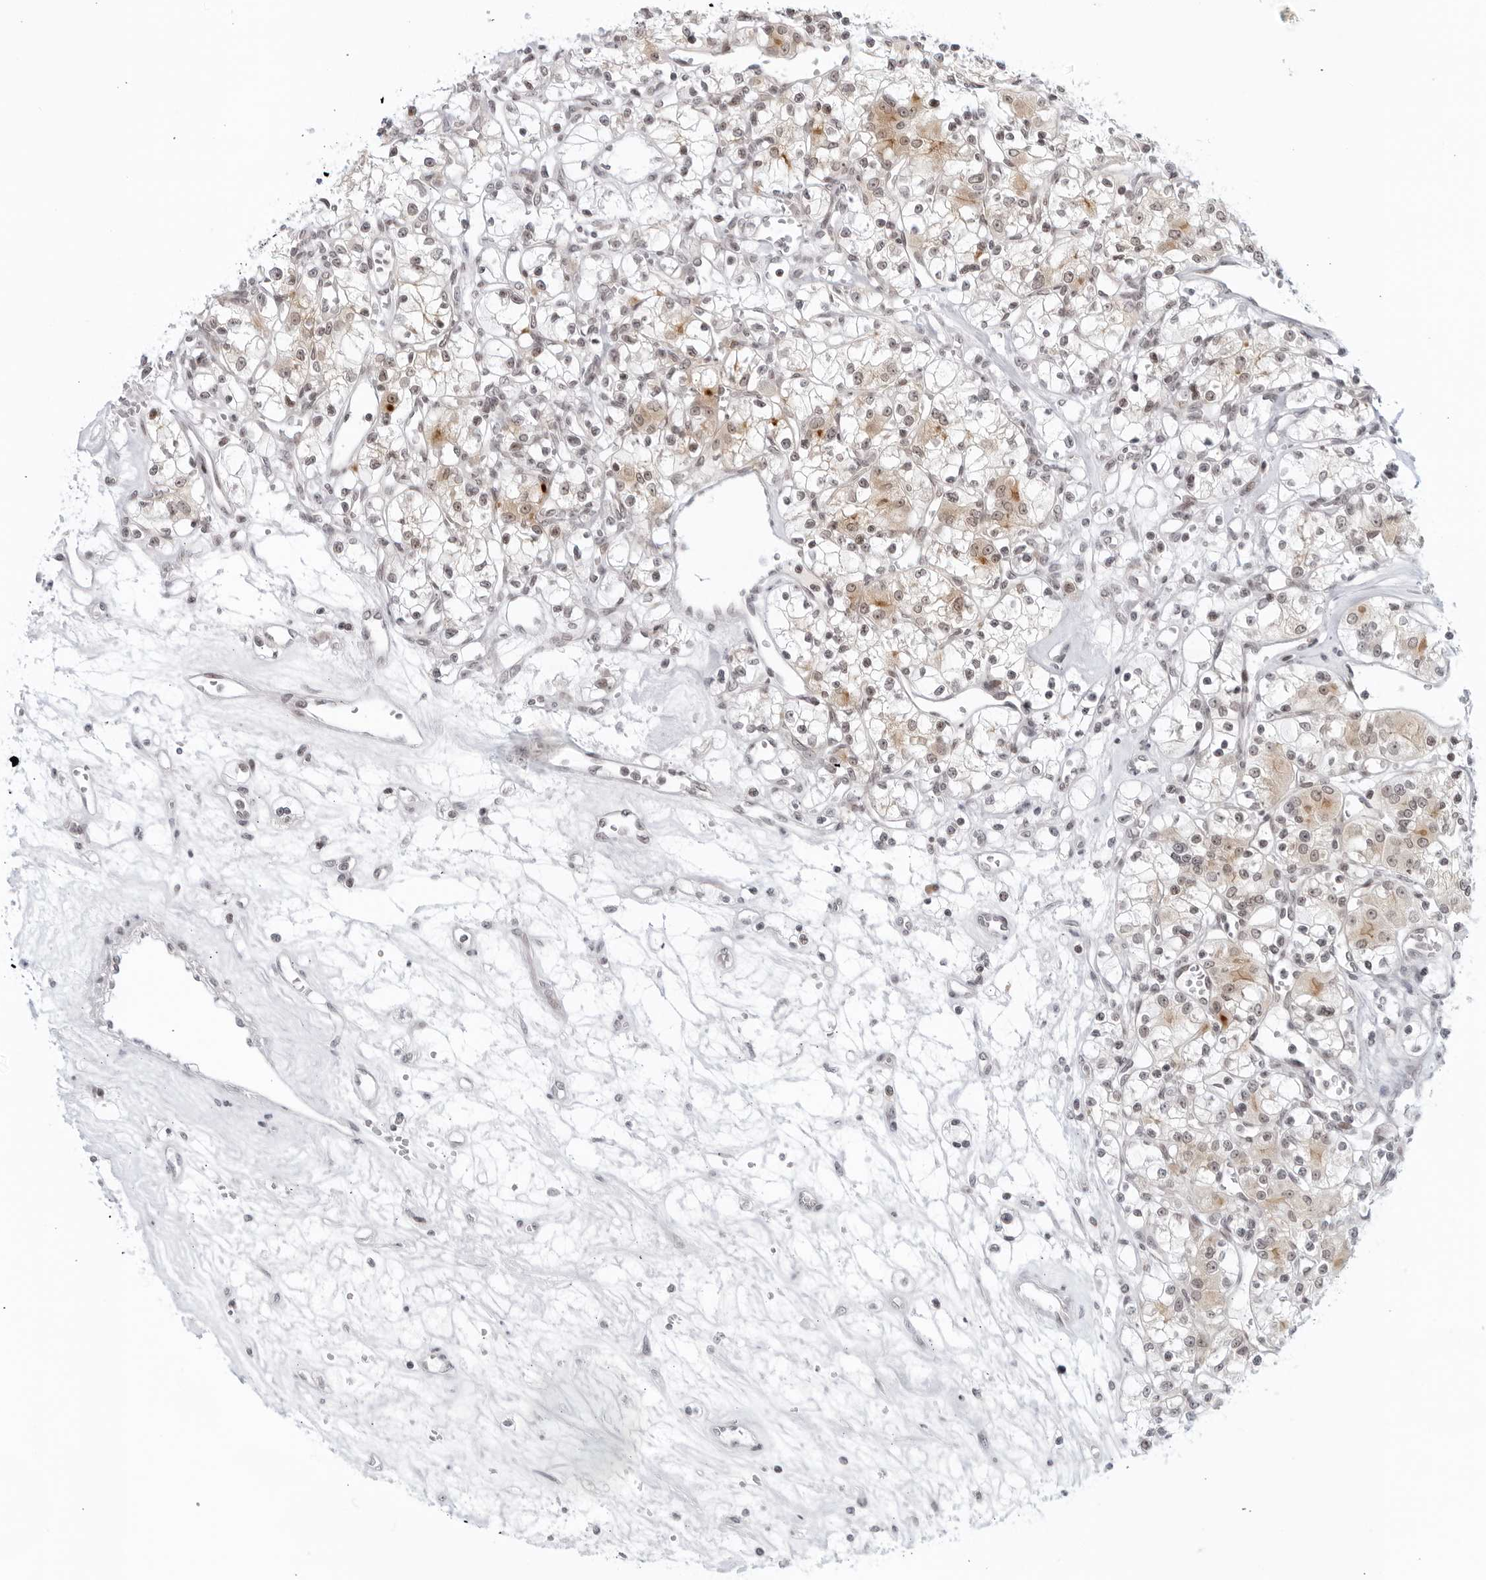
{"staining": {"intensity": "weak", "quantity": "<25%", "location": "cytoplasmic/membranous"}, "tissue": "renal cancer", "cell_type": "Tumor cells", "image_type": "cancer", "snomed": [{"axis": "morphology", "description": "Adenocarcinoma, NOS"}, {"axis": "topography", "description": "Kidney"}], "caption": "Immunohistochemistry of adenocarcinoma (renal) shows no positivity in tumor cells.", "gene": "RAB11FIP3", "patient": {"sex": "female", "age": 59}}